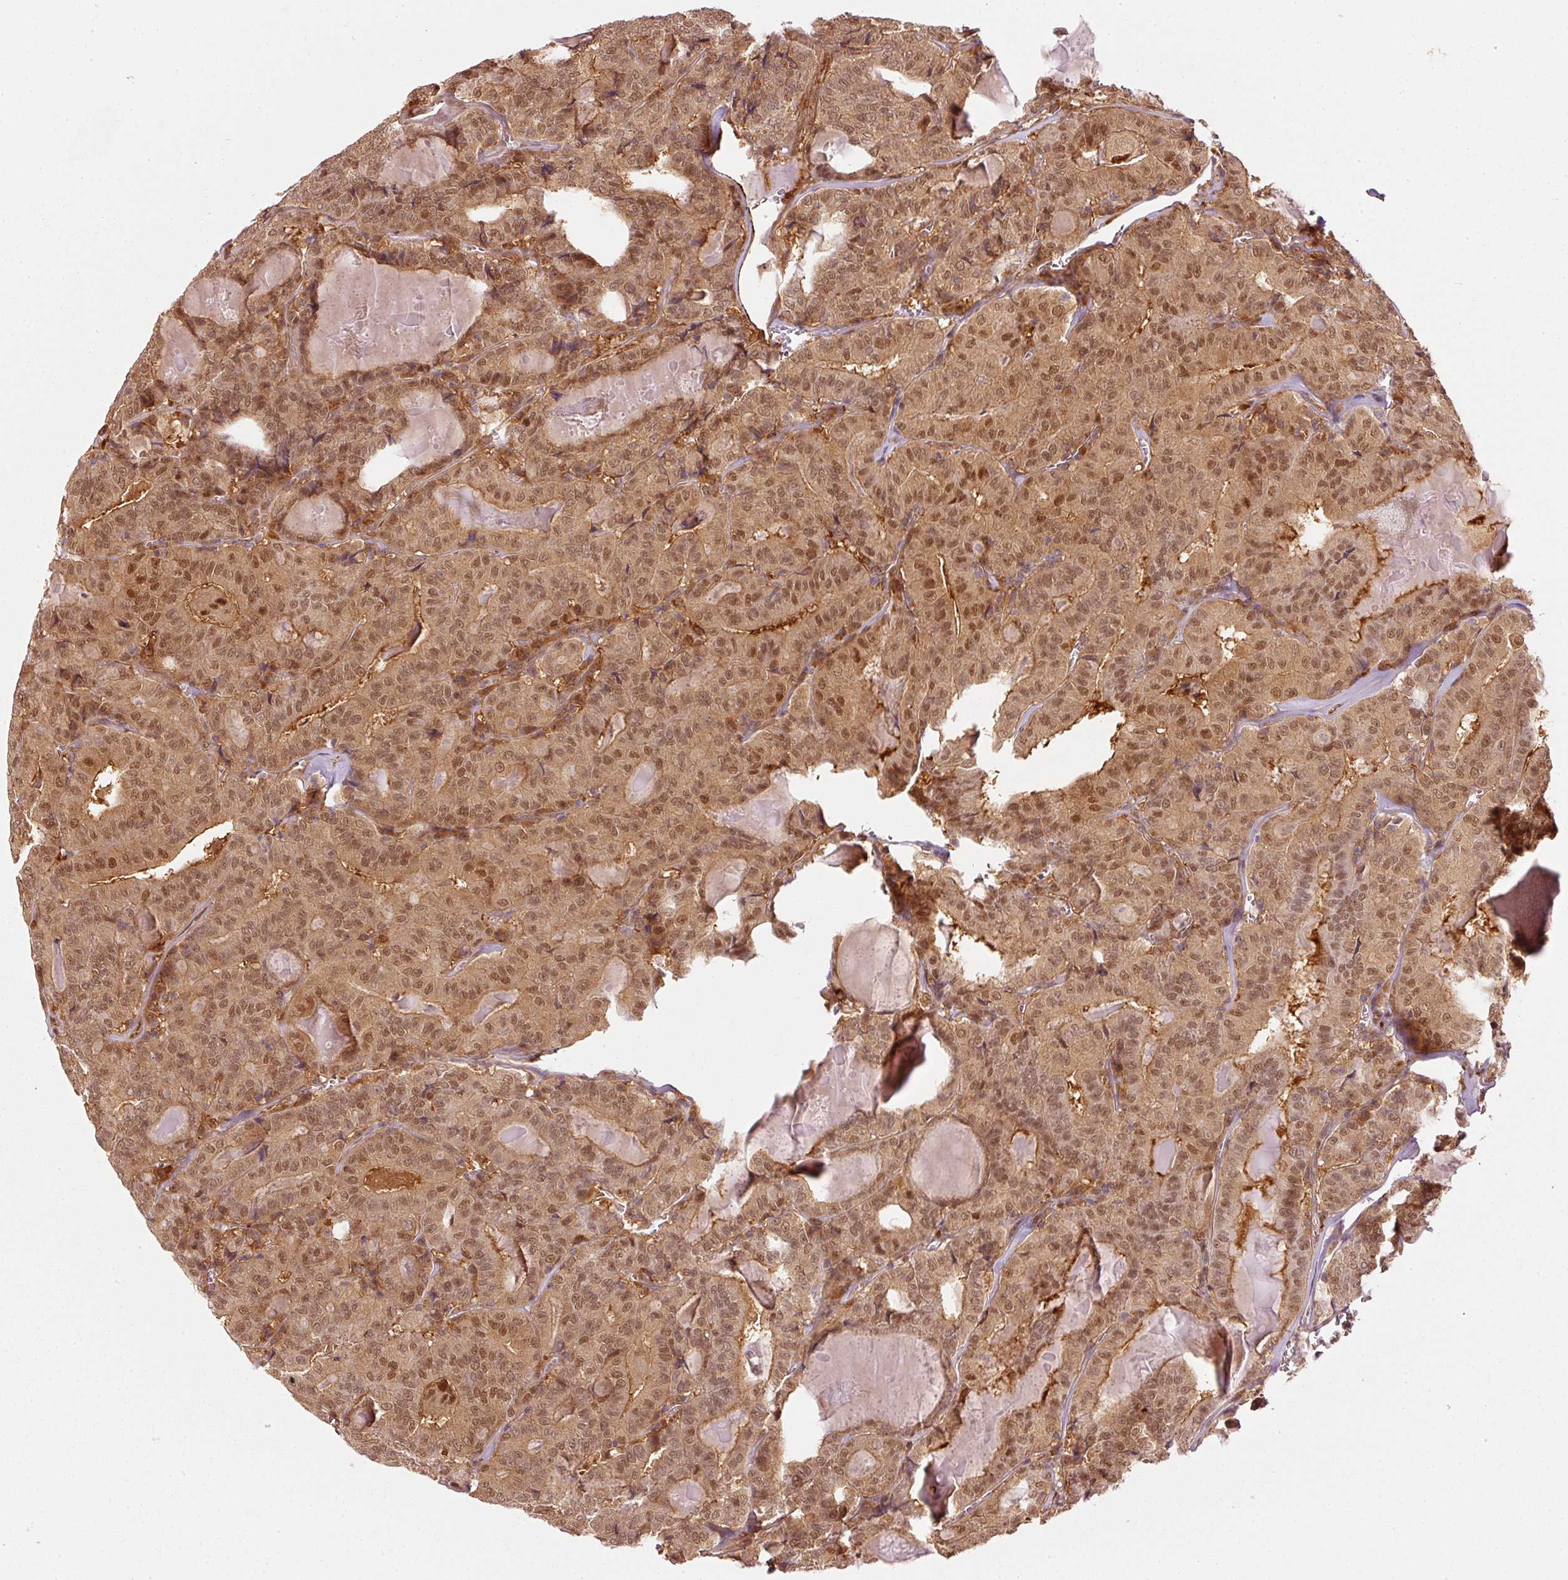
{"staining": {"intensity": "moderate", "quantity": ">75%", "location": "cytoplasmic/membranous,nuclear"}, "tissue": "thyroid cancer", "cell_type": "Tumor cells", "image_type": "cancer", "snomed": [{"axis": "morphology", "description": "Papillary adenocarcinoma, NOS"}, {"axis": "topography", "description": "Thyroid gland"}], "caption": "Protein expression analysis of human thyroid papillary adenocarcinoma reveals moderate cytoplasmic/membranous and nuclear positivity in about >75% of tumor cells.", "gene": "PSMD1", "patient": {"sex": "female", "age": 72}}